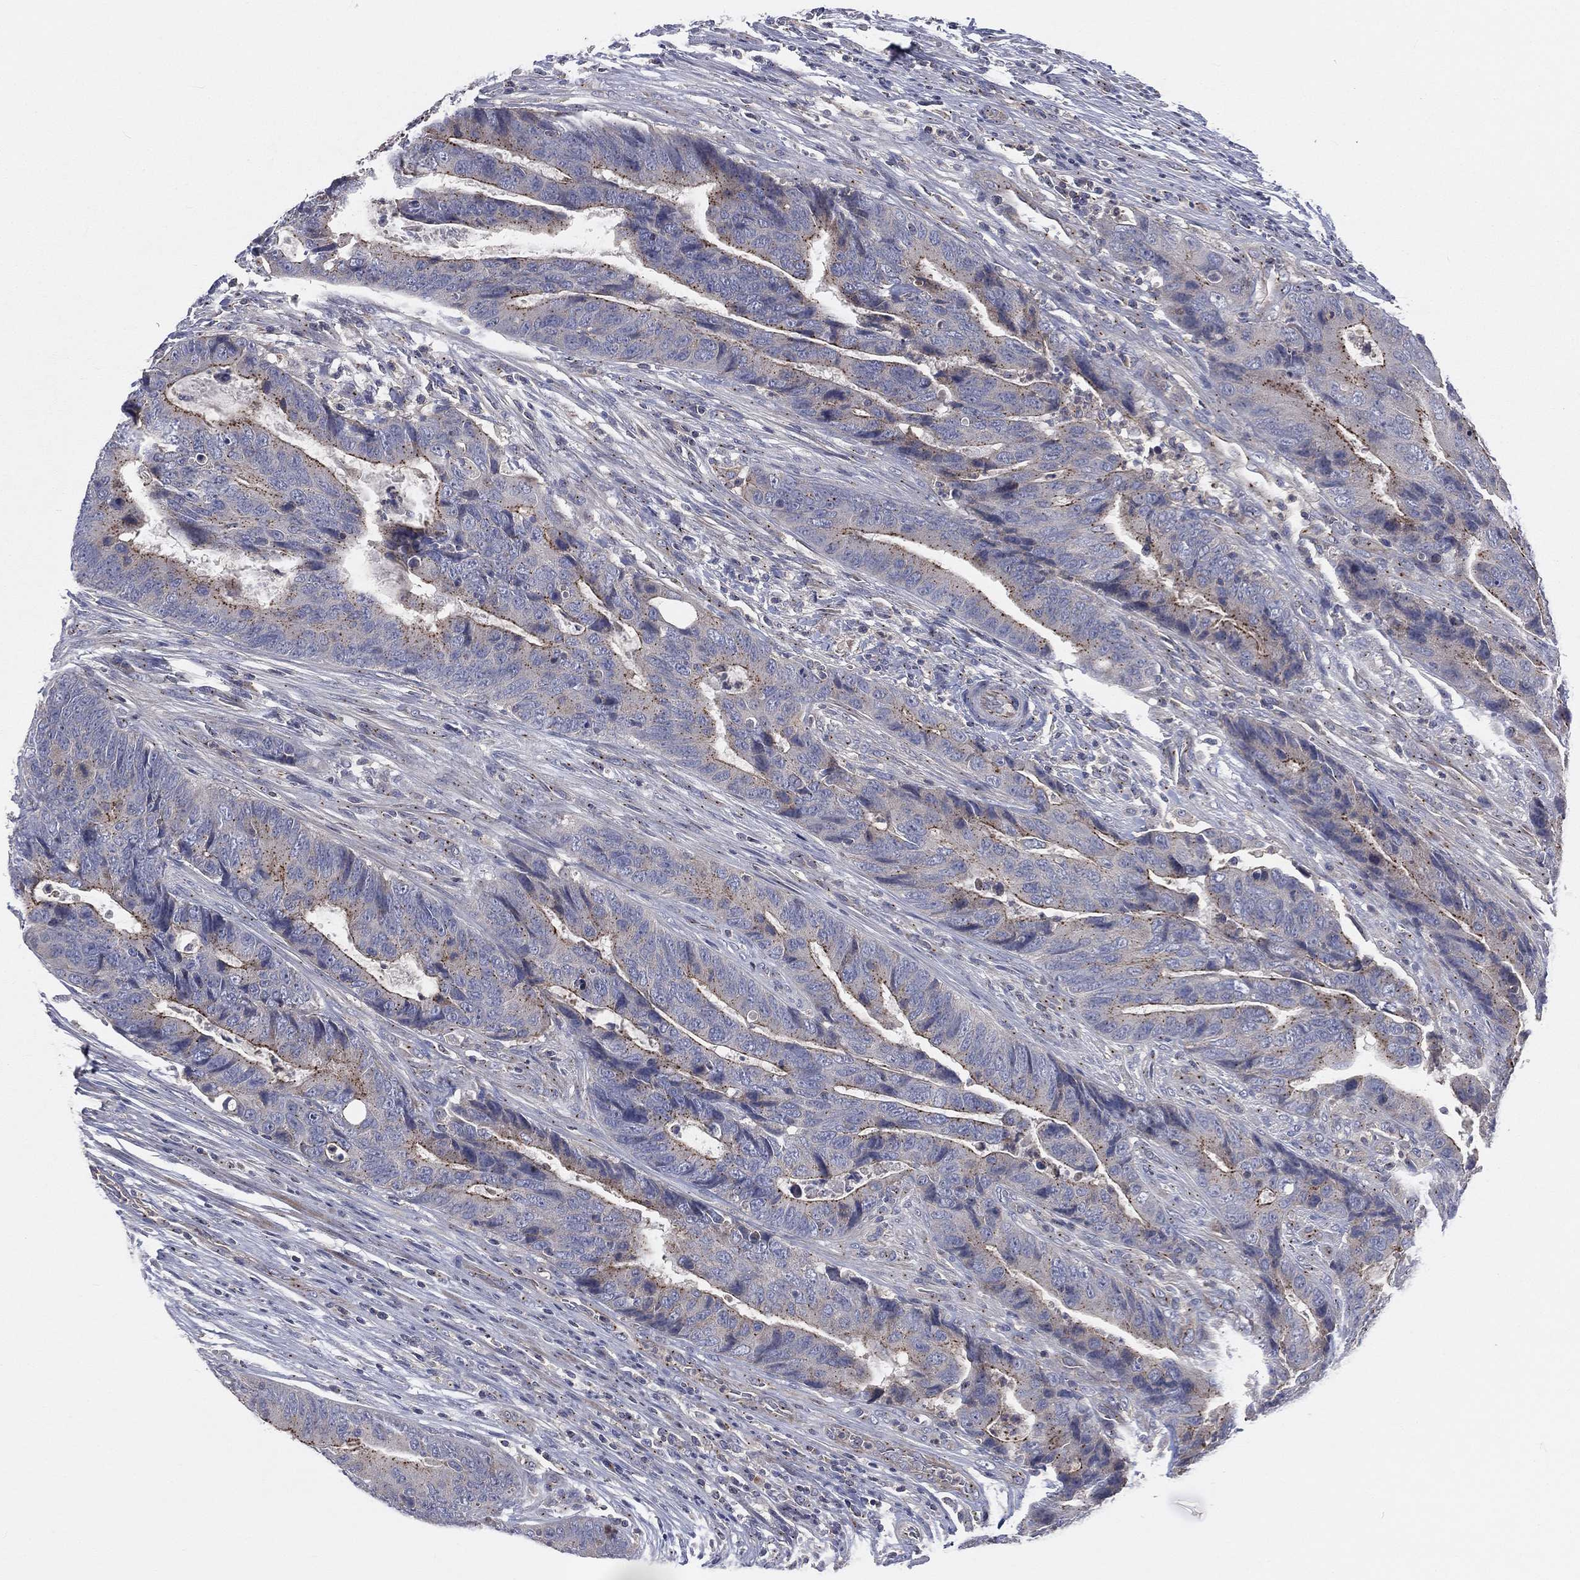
{"staining": {"intensity": "moderate", "quantity": "<25%", "location": "cytoplasmic/membranous"}, "tissue": "colorectal cancer", "cell_type": "Tumor cells", "image_type": "cancer", "snomed": [{"axis": "morphology", "description": "Adenocarcinoma, NOS"}, {"axis": "topography", "description": "Colon"}], "caption": "The photomicrograph demonstrates a brown stain indicating the presence of a protein in the cytoplasmic/membranous of tumor cells in adenocarcinoma (colorectal).", "gene": "CROCC", "patient": {"sex": "female", "age": 56}}